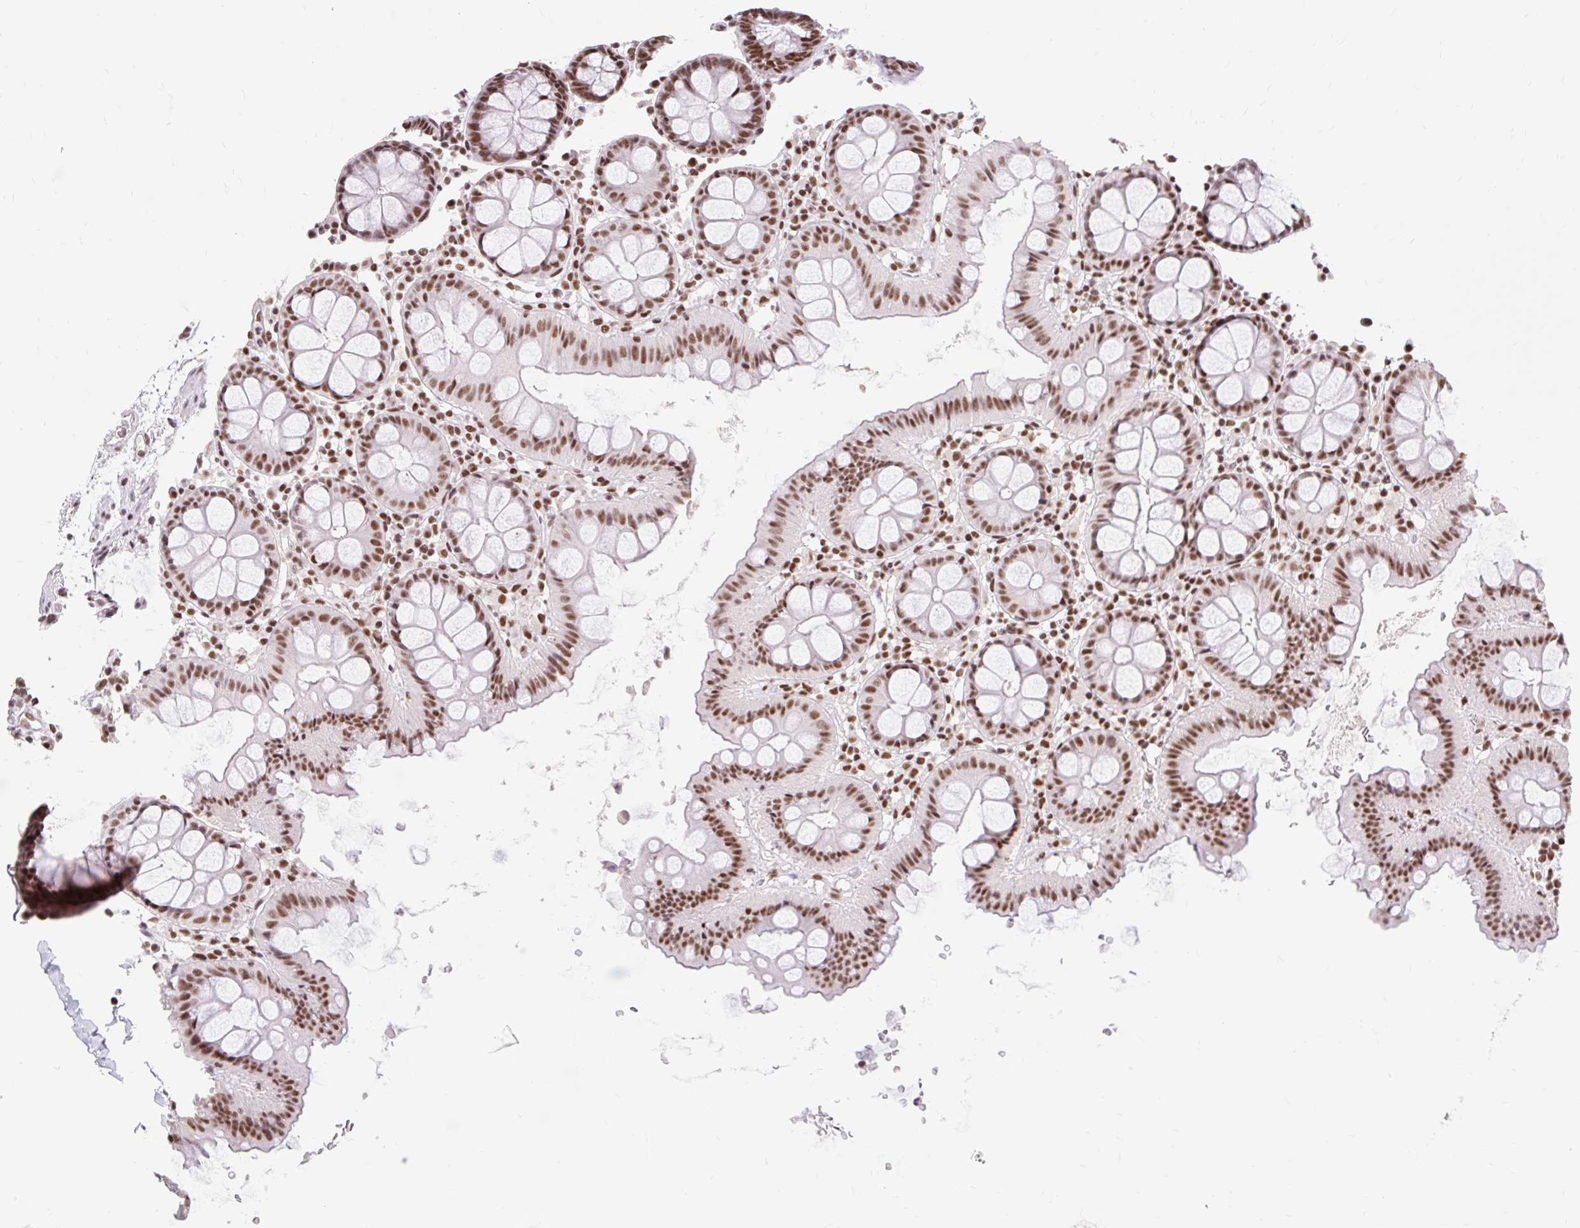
{"staining": {"intensity": "weak", "quantity": ">75%", "location": "nuclear"}, "tissue": "colon", "cell_type": "Endothelial cells", "image_type": "normal", "snomed": [{"axis": "morphology", "description": "Normal tissue, NOS"}, {"axis": "topography", "description": "Colon"}], "caption": "Colon stained with a brown dye displays weak nuclear positive positivity in about >75% of endothelial cells.", "gene": "SRSF10", "patient": {"sex": "male", "age": 75}}